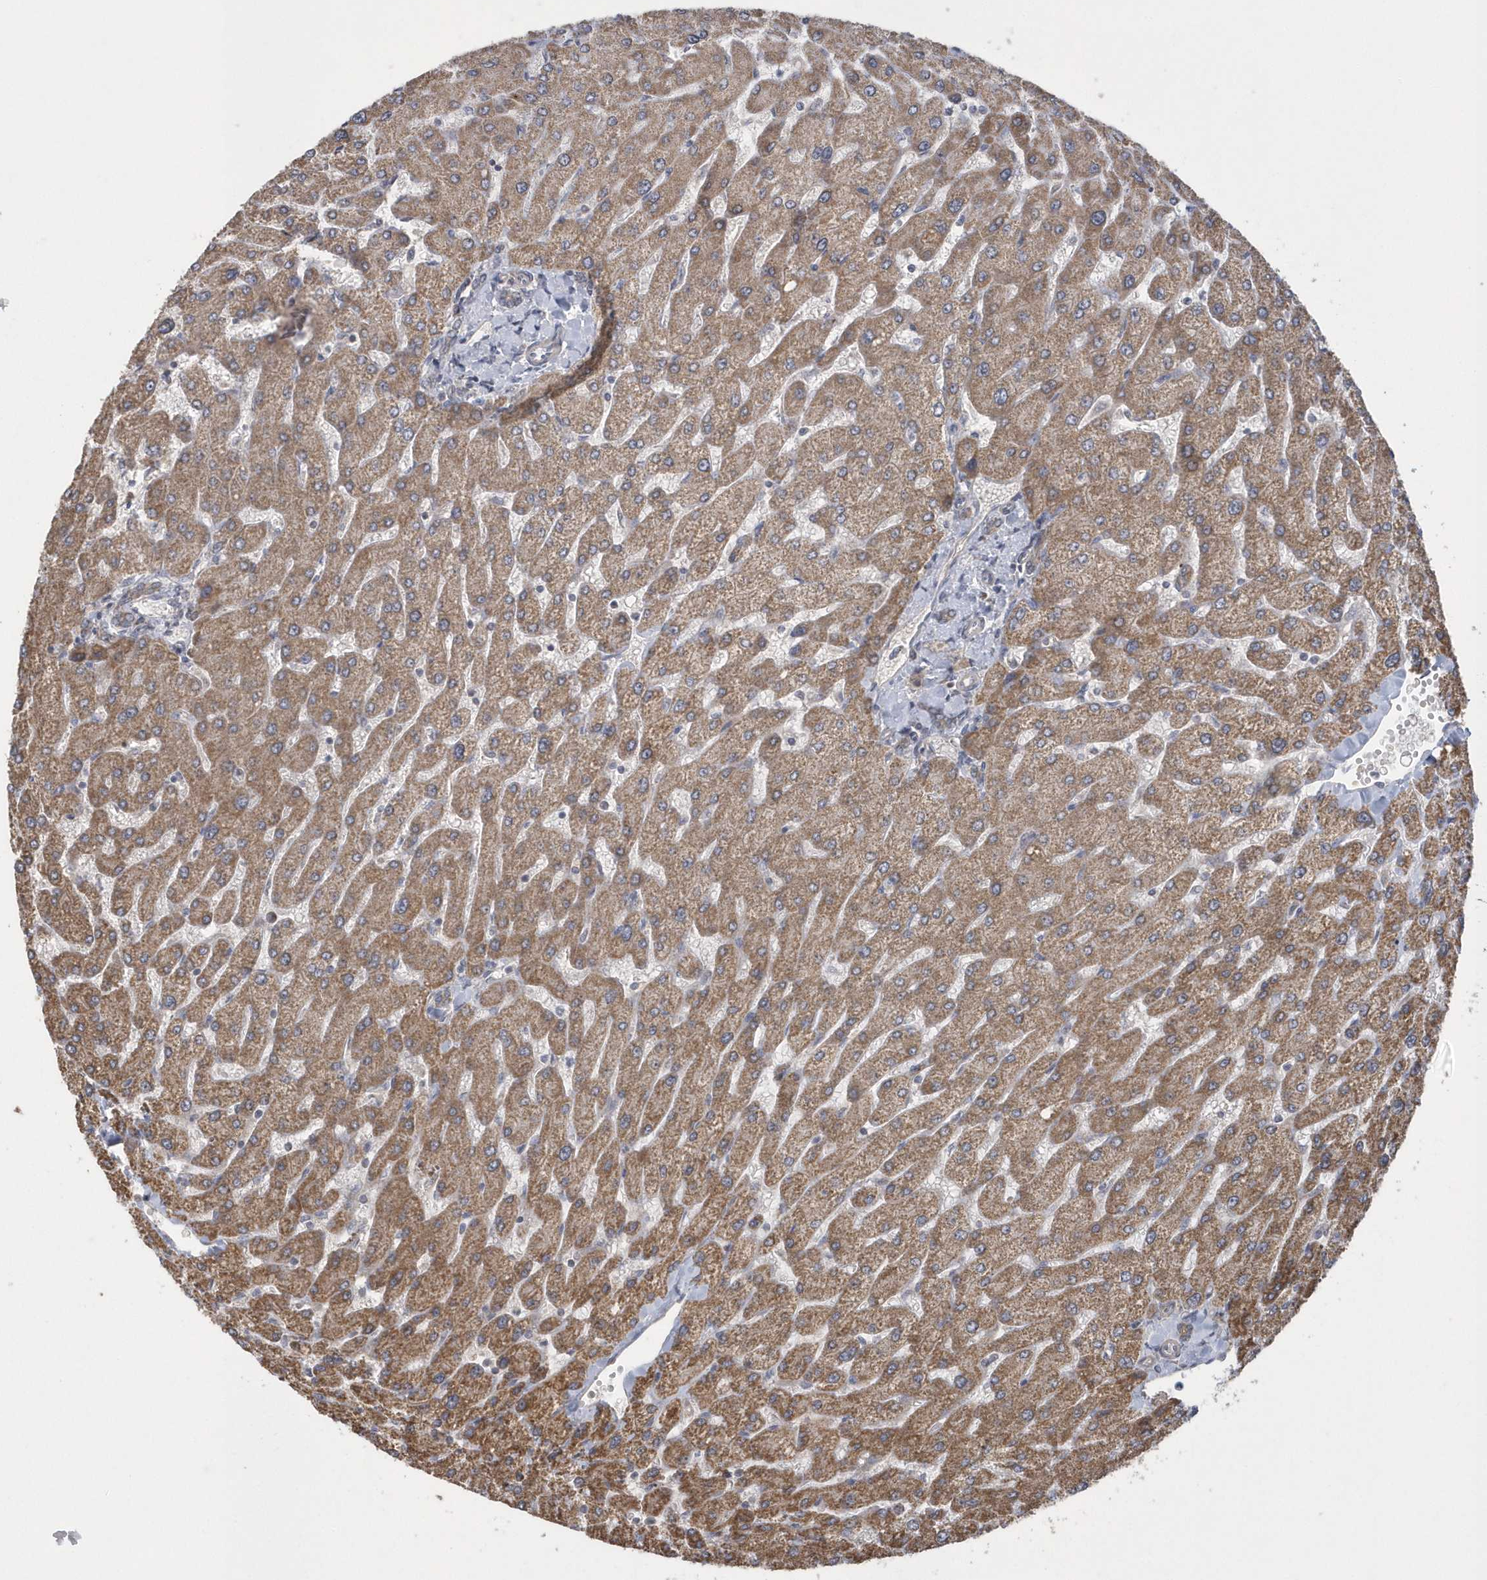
{"staining": {"intensity": "weak", "quantity": ">75%", "location": "cytoplasmic/membranous"}, "tissue": "liver", "cell_type": "Cholangiocytes", "image_type": "normal", "snomed": [{"axis": "morphology", "description": "Normal tissue, NOS"}, {"axis": "topography", "description": "Liver"}], "caption": "Immunohistochemical staining of unremarkable liver displays weak cytoplasmic/membranous protein staining in approximately >75% of cholangiocytes.", "gene": "SLX9", "patient": {"sex": "male", "age": 55}}